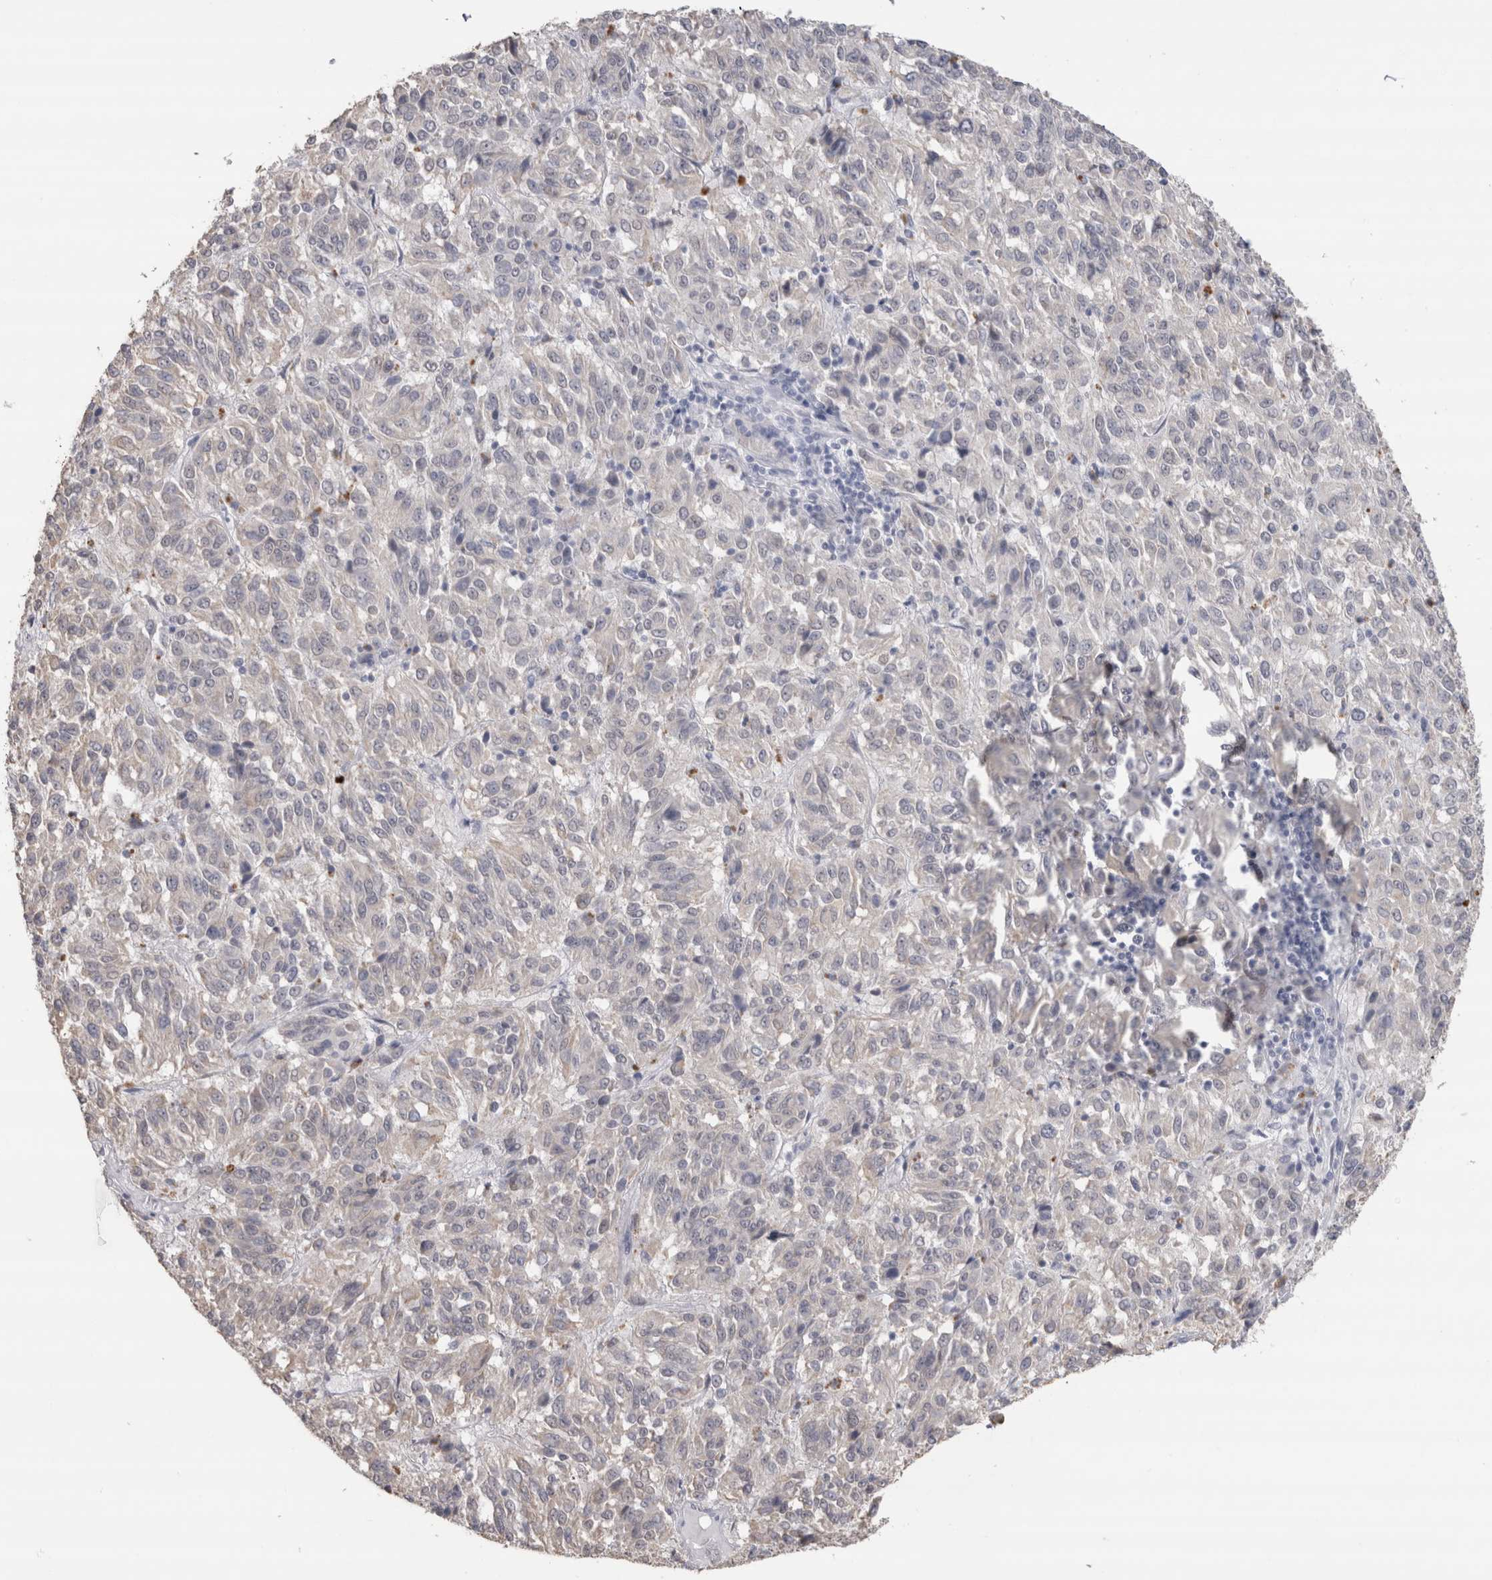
{"staining": {"intensity": "negative", "quantity": "none", "location": "none"}, "tissue": "melanoma", "cell_type": "Tumor cells", "image_type": "cancer", "snomed": [{"axis": "morphology", "description": "Malignant melanoma, Metastatic site"}, {"axis": "topography", "description": "Lung"}], "caption": "An image of human melanoma is negative for staining in tumor cells.", "gene": "CDH17", "patient": {"sex": "male", "age": 64}}